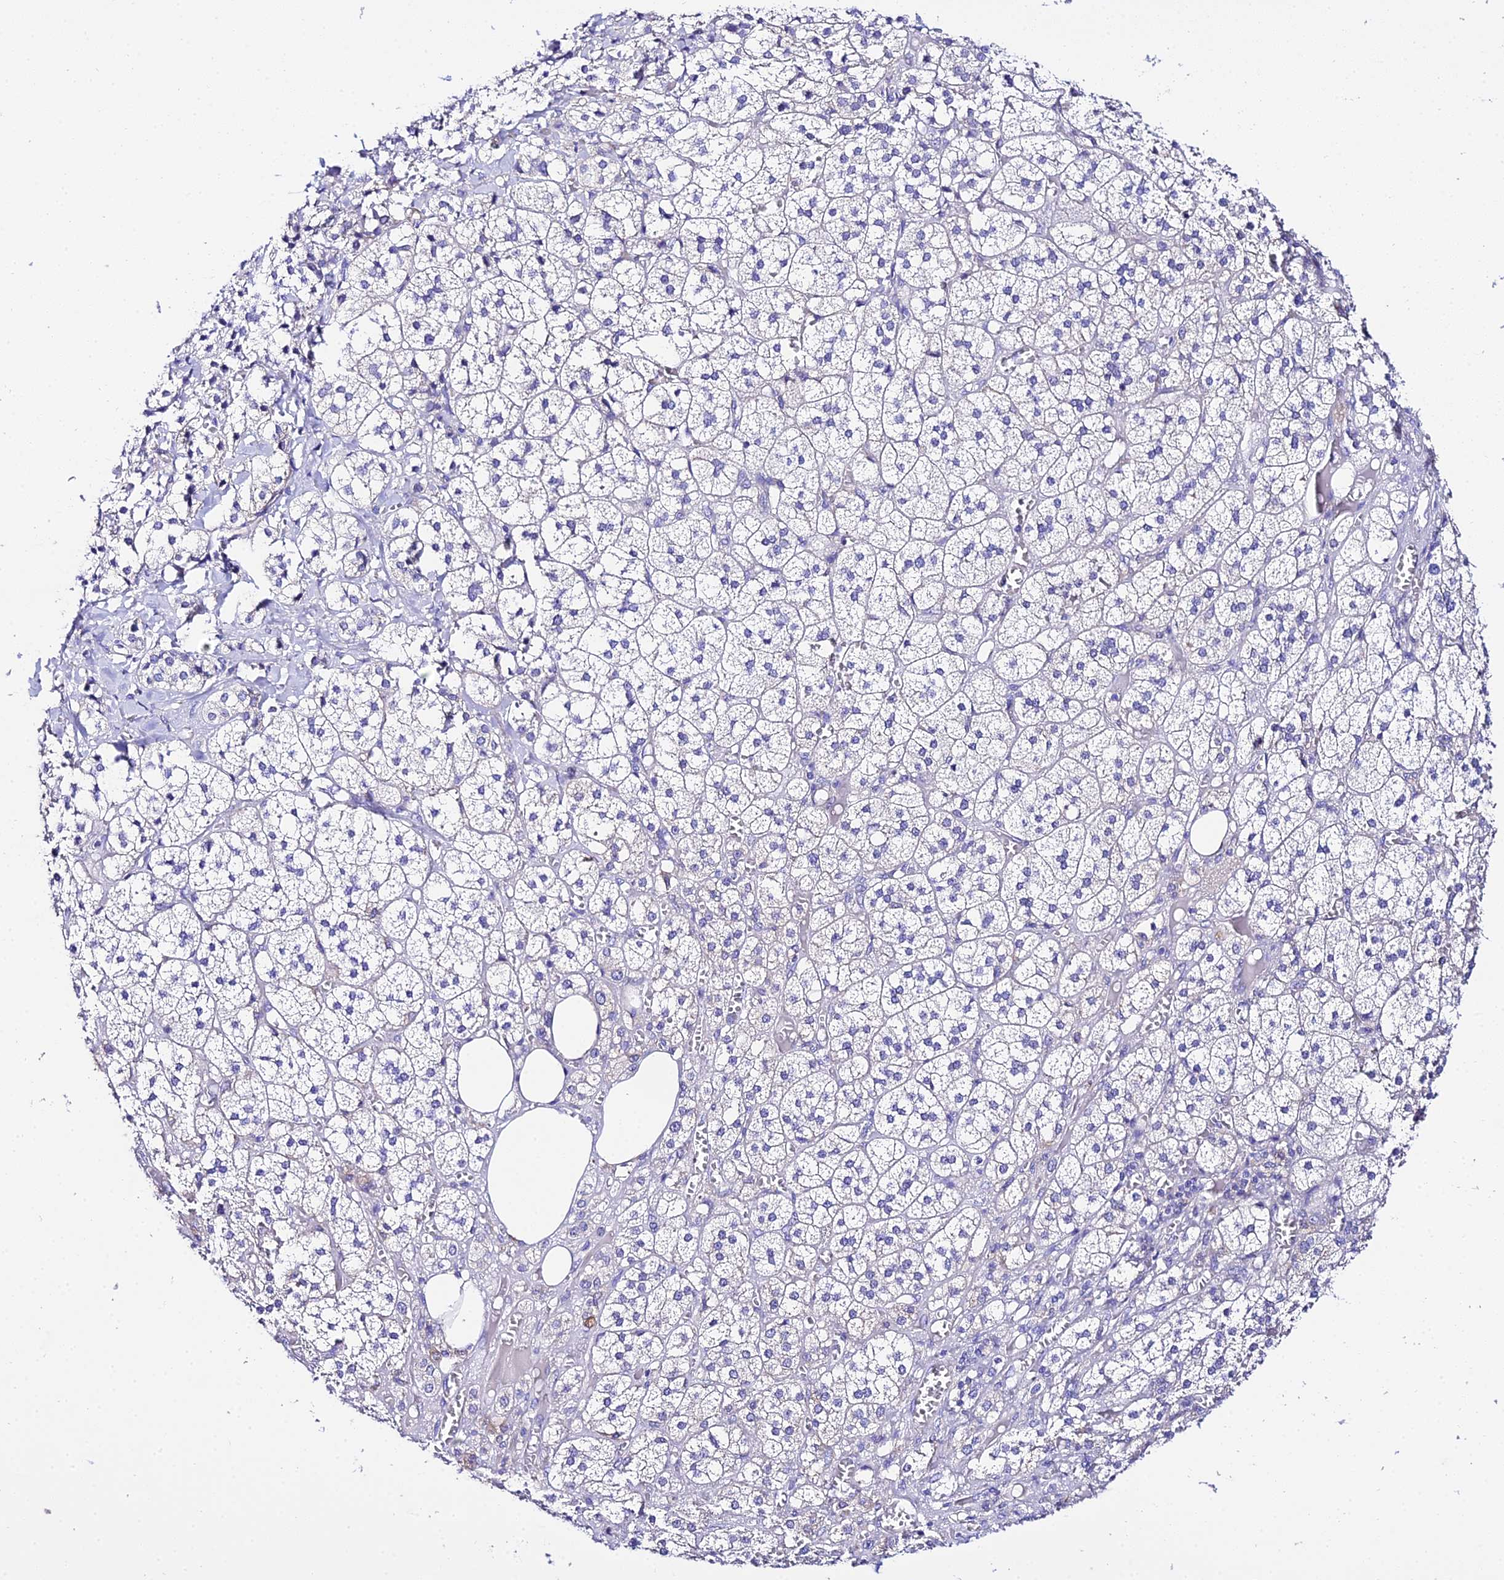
{"staining": {"intensity": "negative", "quantity": "none", "location": "none"}, "tissue": "adrenal gland", "cell_type": "Glandular cells", "image_type": "normal", "snomed": [{"axis": "morphology", "description": "Normal tissue, NOS"}, {"axis": "topography", "description": "Adrenal gland"}], "caption": "A micrograph of adrenal gland stained for a protein displays no brown staining in glandular cells.", "gene": "TMEM117", "patient": {"sex": "female", "age": 61}}